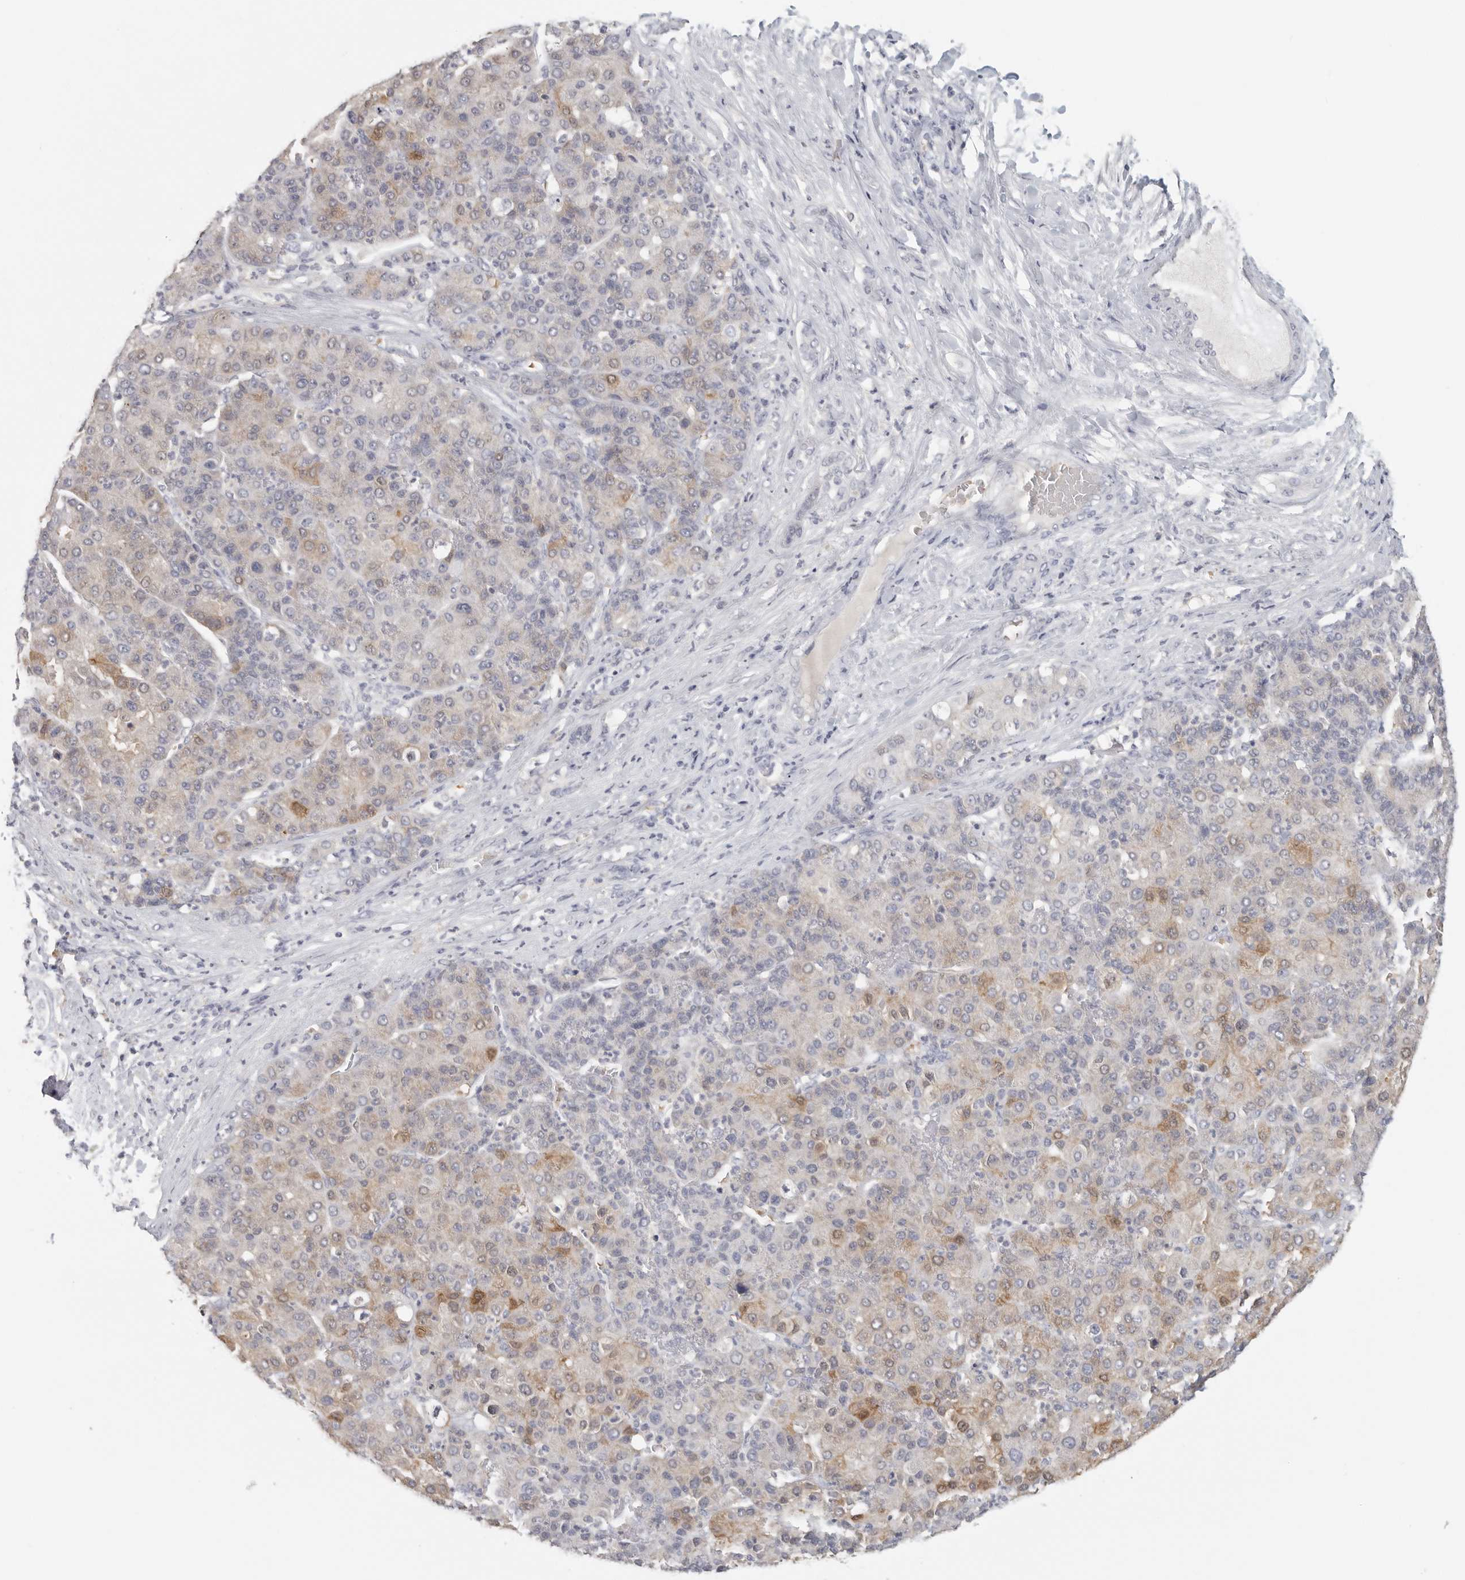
{"staining": {"intensity": "weak", "quantity": "<25%", "location": "cytoplasmic/membranous"}, "tissue": "liver cancer", "cell_type": "Tumor cells", "image_type": "cancer", "snomed": [{"axis": "morphology", "description": "Carcinoma, Hepatocellular, NOS"}, {"axis": "topography", "description": "Liver"}], "caption": "Liver hepatocellular carcinoma stained for a protein using immunohistochemistry shows no positivity tumor cells.", "gene": "DNAJC11", "patient": {"sex": "male", "age": 65}}